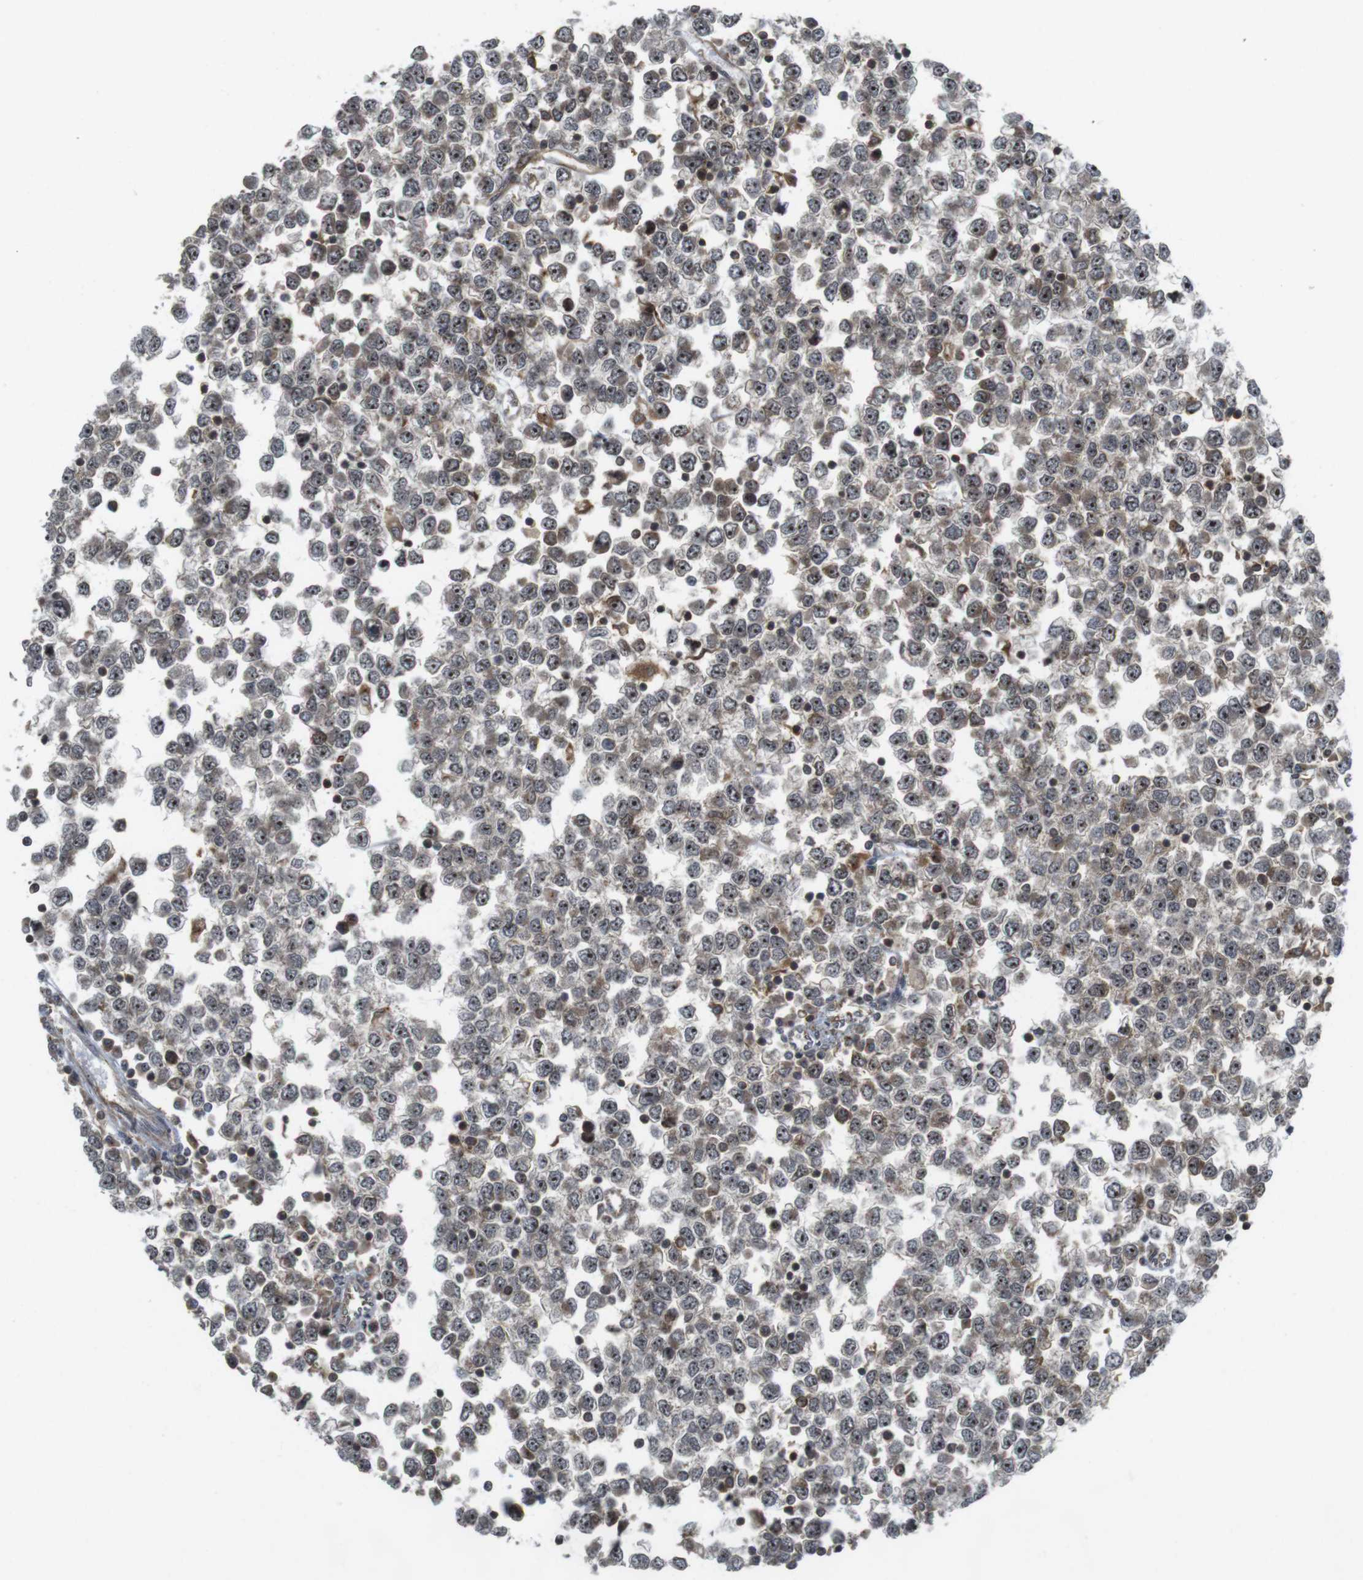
{"staining": {"intensity": "moderate", "quantity": ">75%", "location": "cytoplasmic/membranous,nuclear"}, "tissue": "testis cancer", "cell_type": "Tumor cells", "image_type": "cancer", "snomed": [{"axis": "morphology", "description": "Seminoma, NOS"}, {"axis": "topography", "description": "Testis"}], "caption": "The photomicrograph shows staining of testis cancer, revealing moderate cytoplasmic/membranous and nuclear protein positivity (brown color) within tumor cells. (Brightfield microscopy of DAB IHC at high magnification).", "gene": "CC2D1A", "patient": {"sex": "male", "age": 65}}